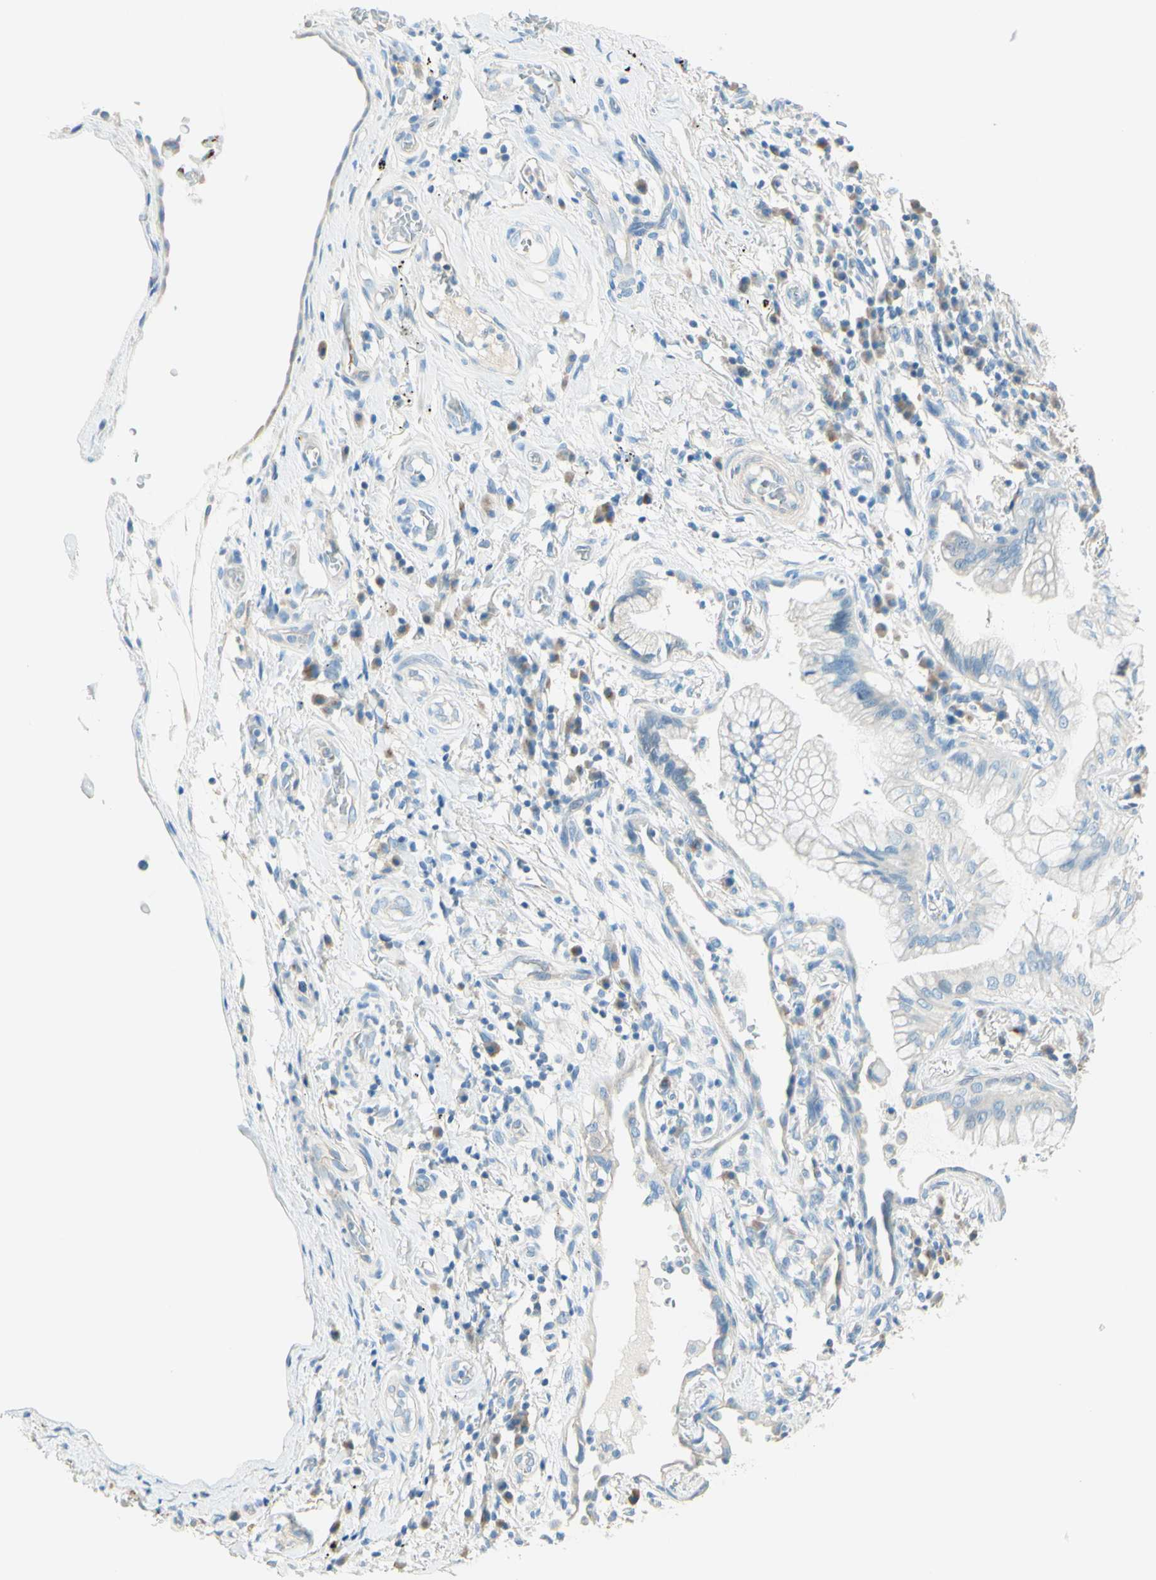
{"staining": {"intensity": "negative", "quantity": "none", "location": "none"}, "tissue": "lung cancer", "cell_type": "Tumor cells", "image_type": "cancer", "snomed": [{"axis": "morphology", "description": "Adenocarcinoma, NOS"}, {"axis": "topography", "description": "Lung"}], "caption": "IHC micrograph of lung adenocarcinoma stained for a protein (brown), which demonstrates no positivity in tumor cells. (DAB (3,3'-diaminobenzidine) IHC visualized using brightfield microscopy, high magnification).", "gene": "NCBP2L", "patient": {"sex": "female", "age": 70}}